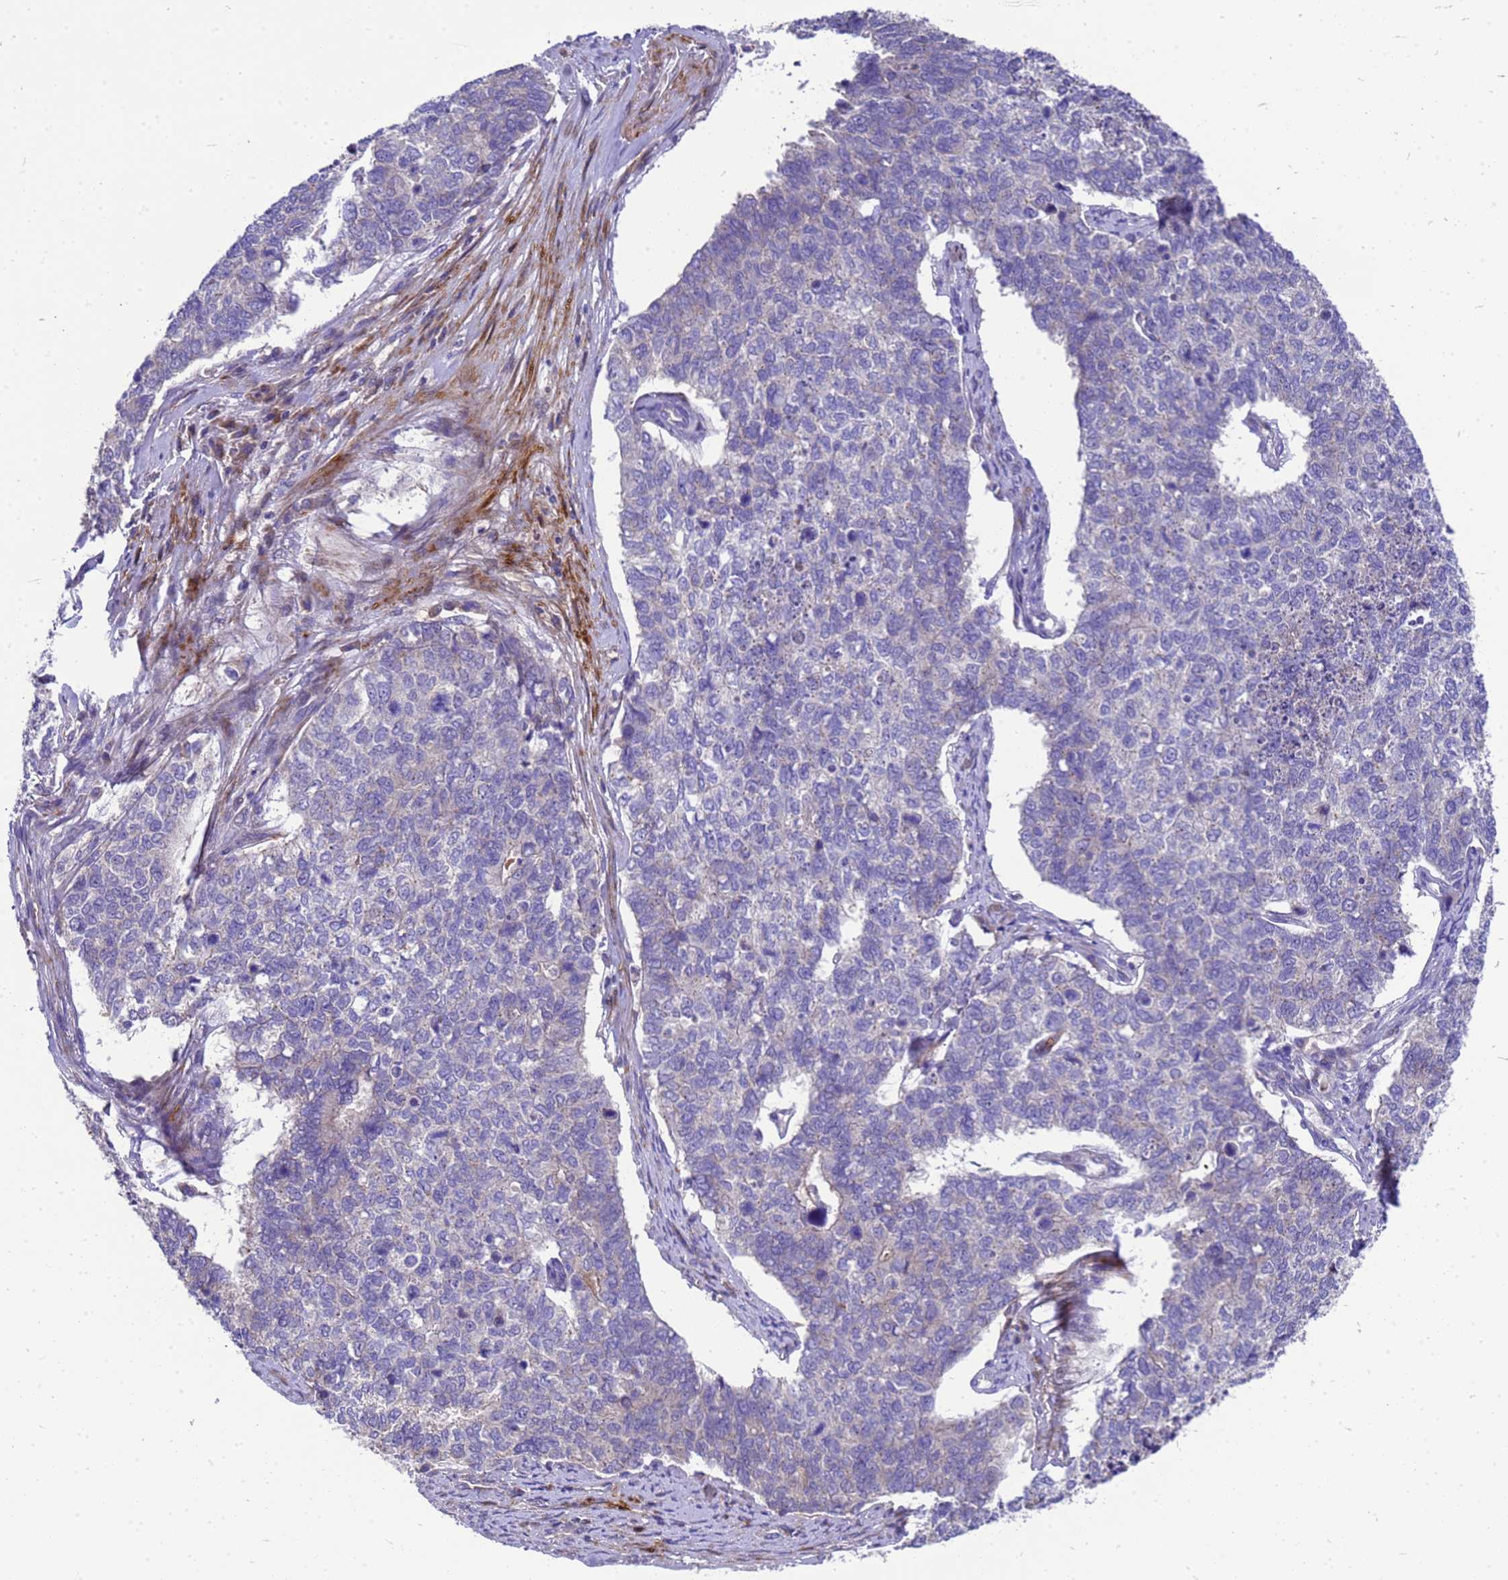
{"staining": {"intensity": "negative", "quantity": "none", "location": "none"}, "tissue": "cervical cancer", "cell_type": "Tumor cells", "image_type": "cancer", "snomed": [{"axis": "morphology", "description": "Squamous cell carcinoma, NOS"}, {"axis": "topography", "description": "Cervix"}], "caption": "Immunohistochemistry (IHC) of cervical cancer exhibits no positivity in tumor cells.", "gene": "POP7", "patient": {"sex": "female", "age": 63}}